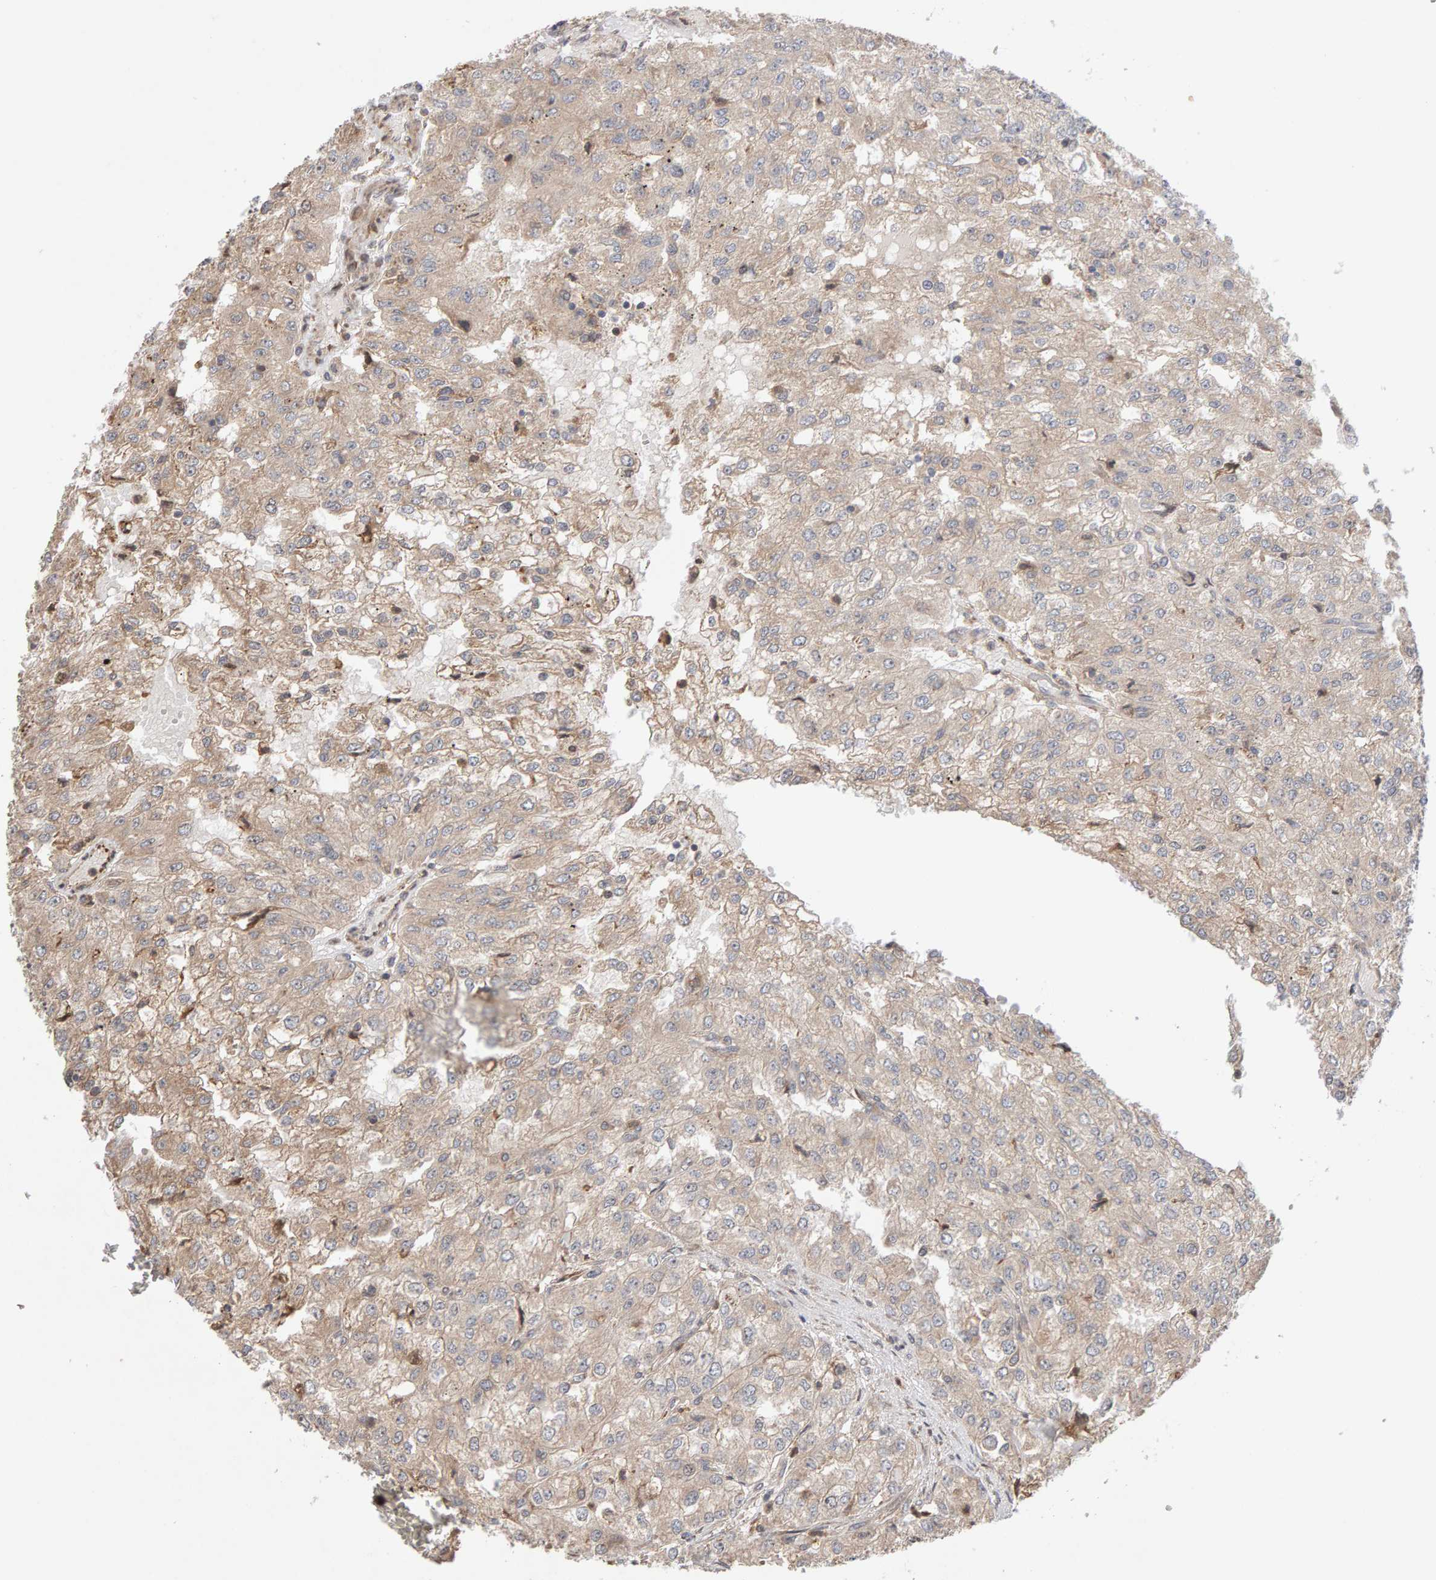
{"staining": {"intensity": "weak", "quantity": "25%-75%", "location": "cytoplasmic/membranous"}, "tissue": "renal cancer", "cell_type": "Tumor cells", "image_type": "cancer", "snomed": [{"axis": "morphology", "description": "Adenocarcinoma, NOS"}, {"axis": "topography", "description": "Kidney"}], "caption": "Immunohistochemistry (IHC) (DAB (3,3'-diaminobenzidine)) staining of renal adenocarcinoma shows weak cytoplasmic/membranous protein expression in approximately 25%-75% of tumor cells.", "gene": "LZTS1", "patient": {"sex": "female", "age": 54}}